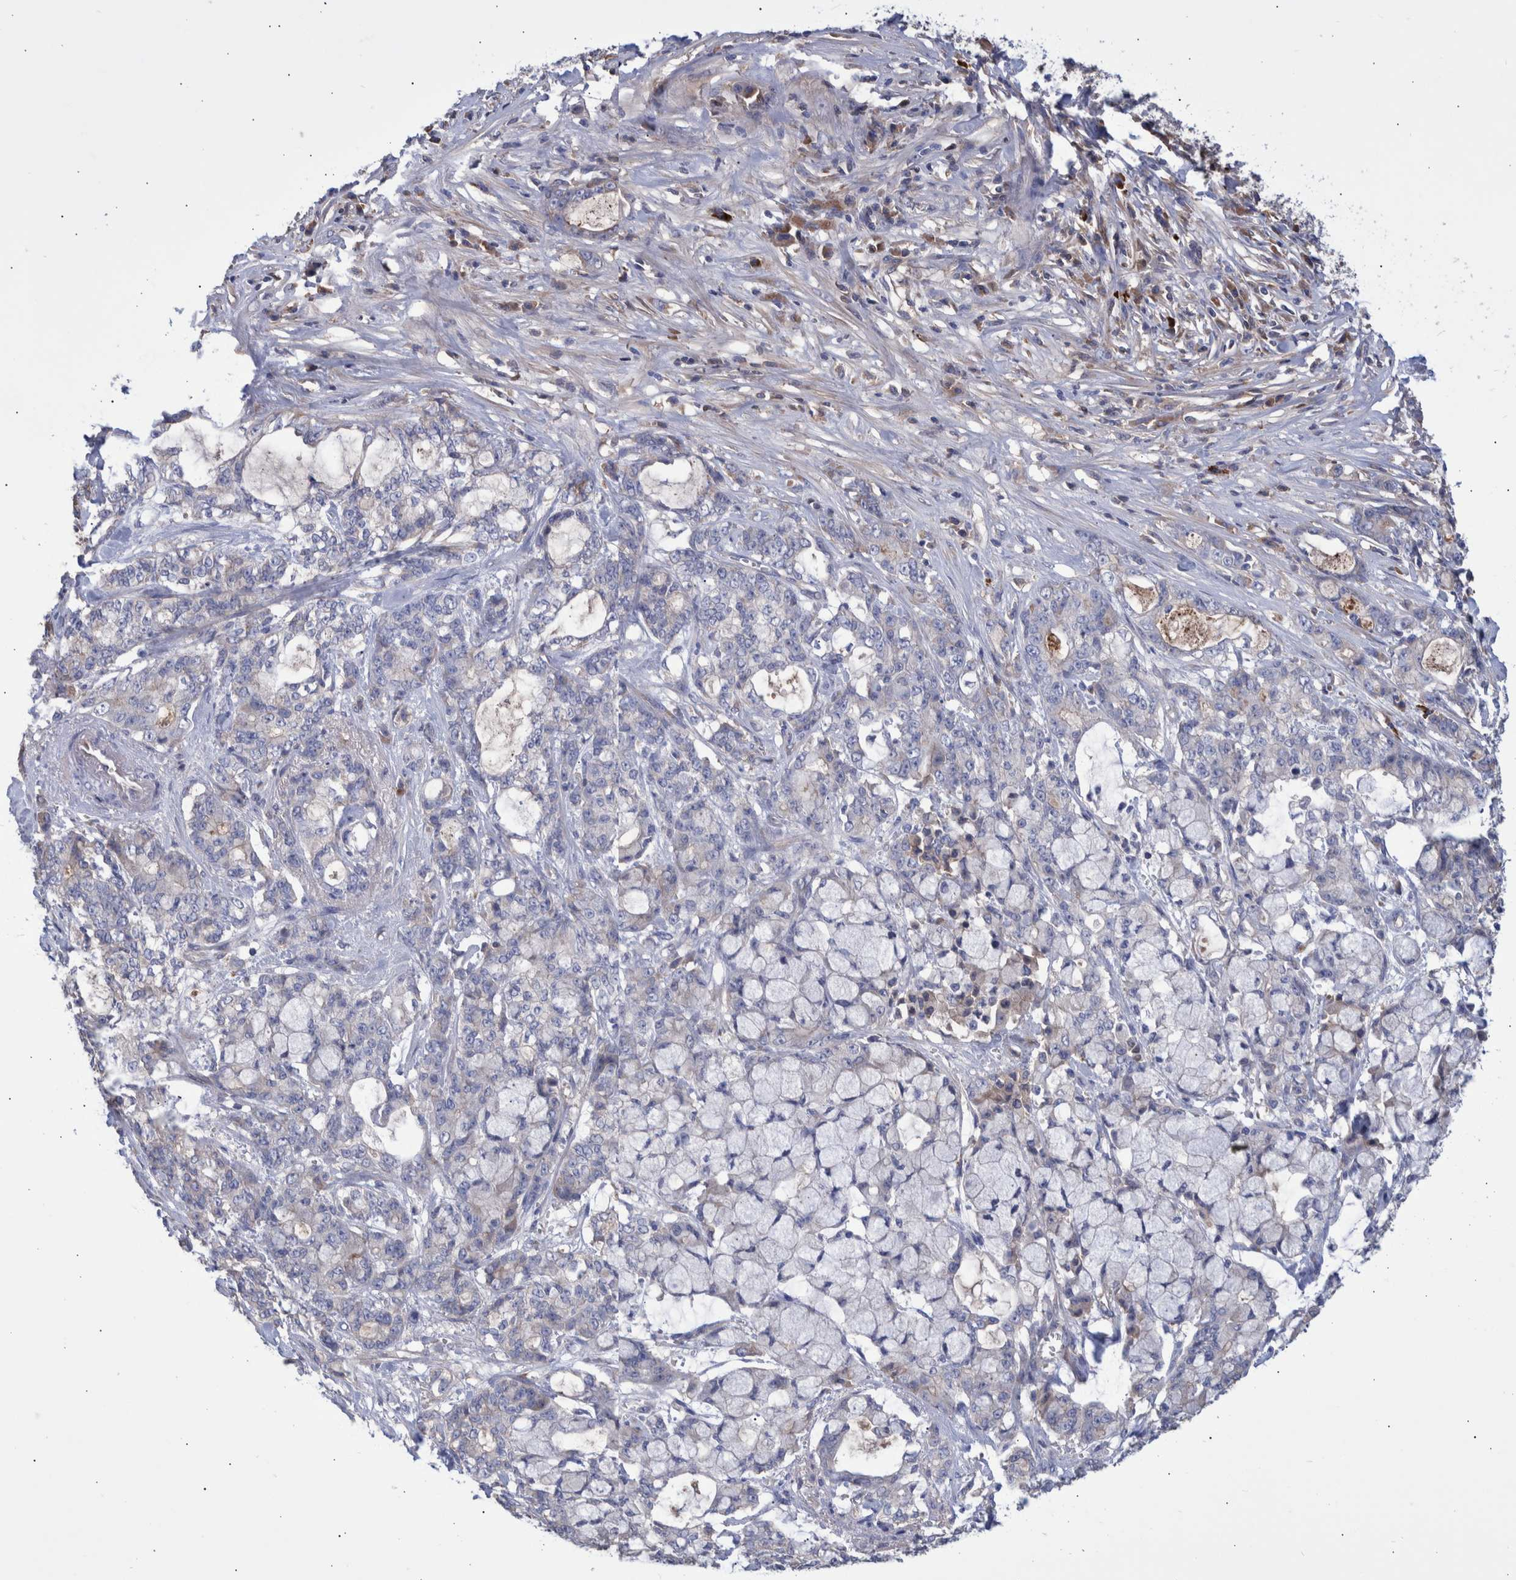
{"staining": {"intensity": "negative", "quantity": "none", "location": "none"}, "tissue": "pancreatic cancer", "cell_type": "Tumor cells", "image_type": "cancer", "snomed": [{"axis": "morphology", "description": "Adenocarcinoma, NOS"}, {"axis": "topography", "description": "Pancreas"}], "caption": "A photomicrograph of pancreatic adenocarcinoma stained for a protein reveals no brown staining in tumor cells.", "gene": "DLL4", "patient": {"sex": "female", "age": 73}}